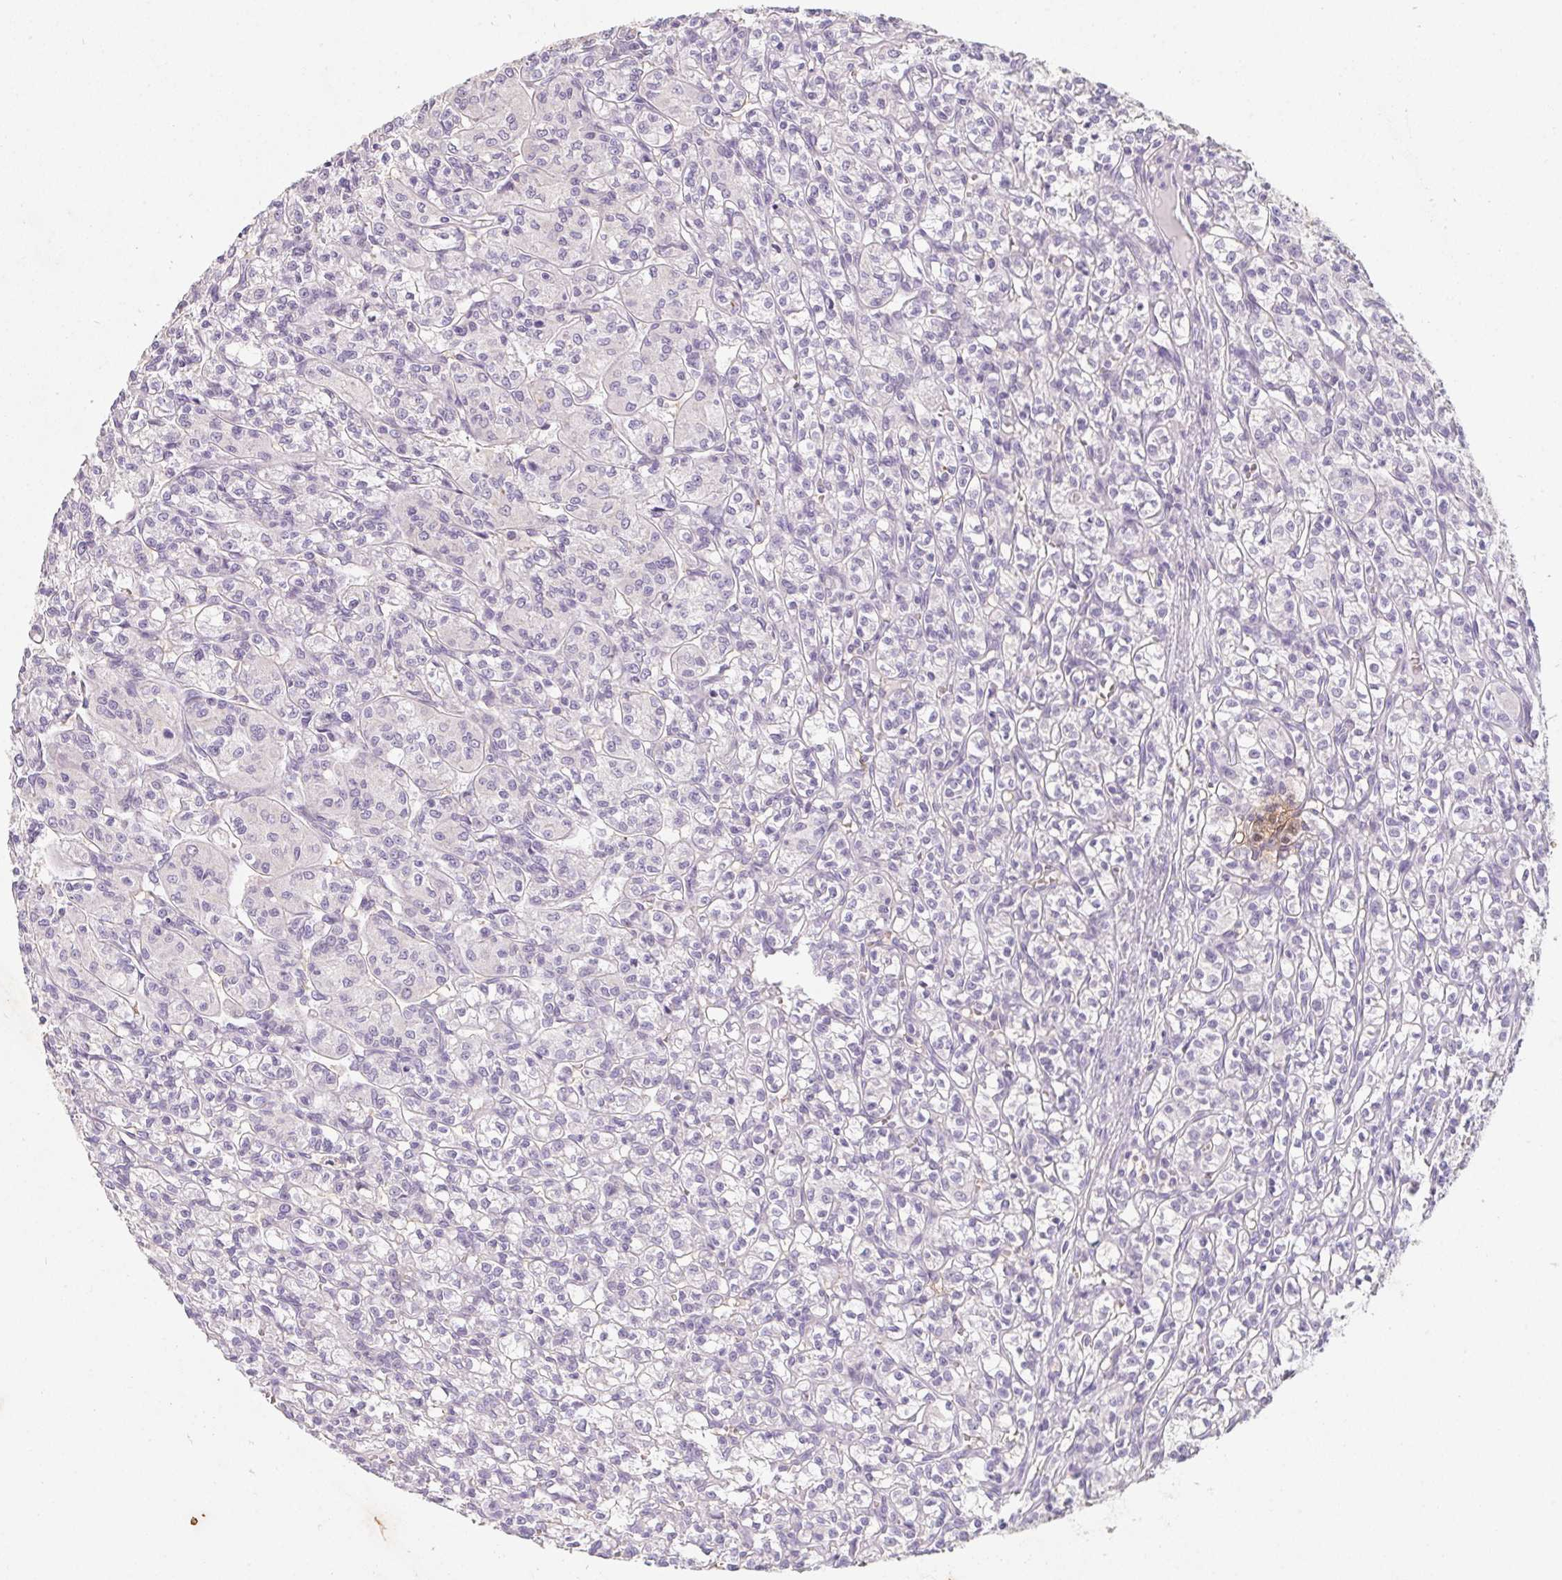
{"staining": {"intensity": "negative", "quantity": "none", "location": "none"}, "tissue": "renal cancer", "cell_type": "Tumor cells", "image_type": "cancer", "snomed": [{"axis": "morphology", "description": "Adenocarcinoma, NOS"}, {"axis": "topography", "description": "Kidney"}], "caption": "IHC micrograph of neoplastic tissue: adenocarcinoma (renal) stained with DAB (3,3'-diaminobenzidine) exhibits no significant protein expression in tumor cells.", "gene": "DCD", "patient": {"sex": "male", "age": 36}}